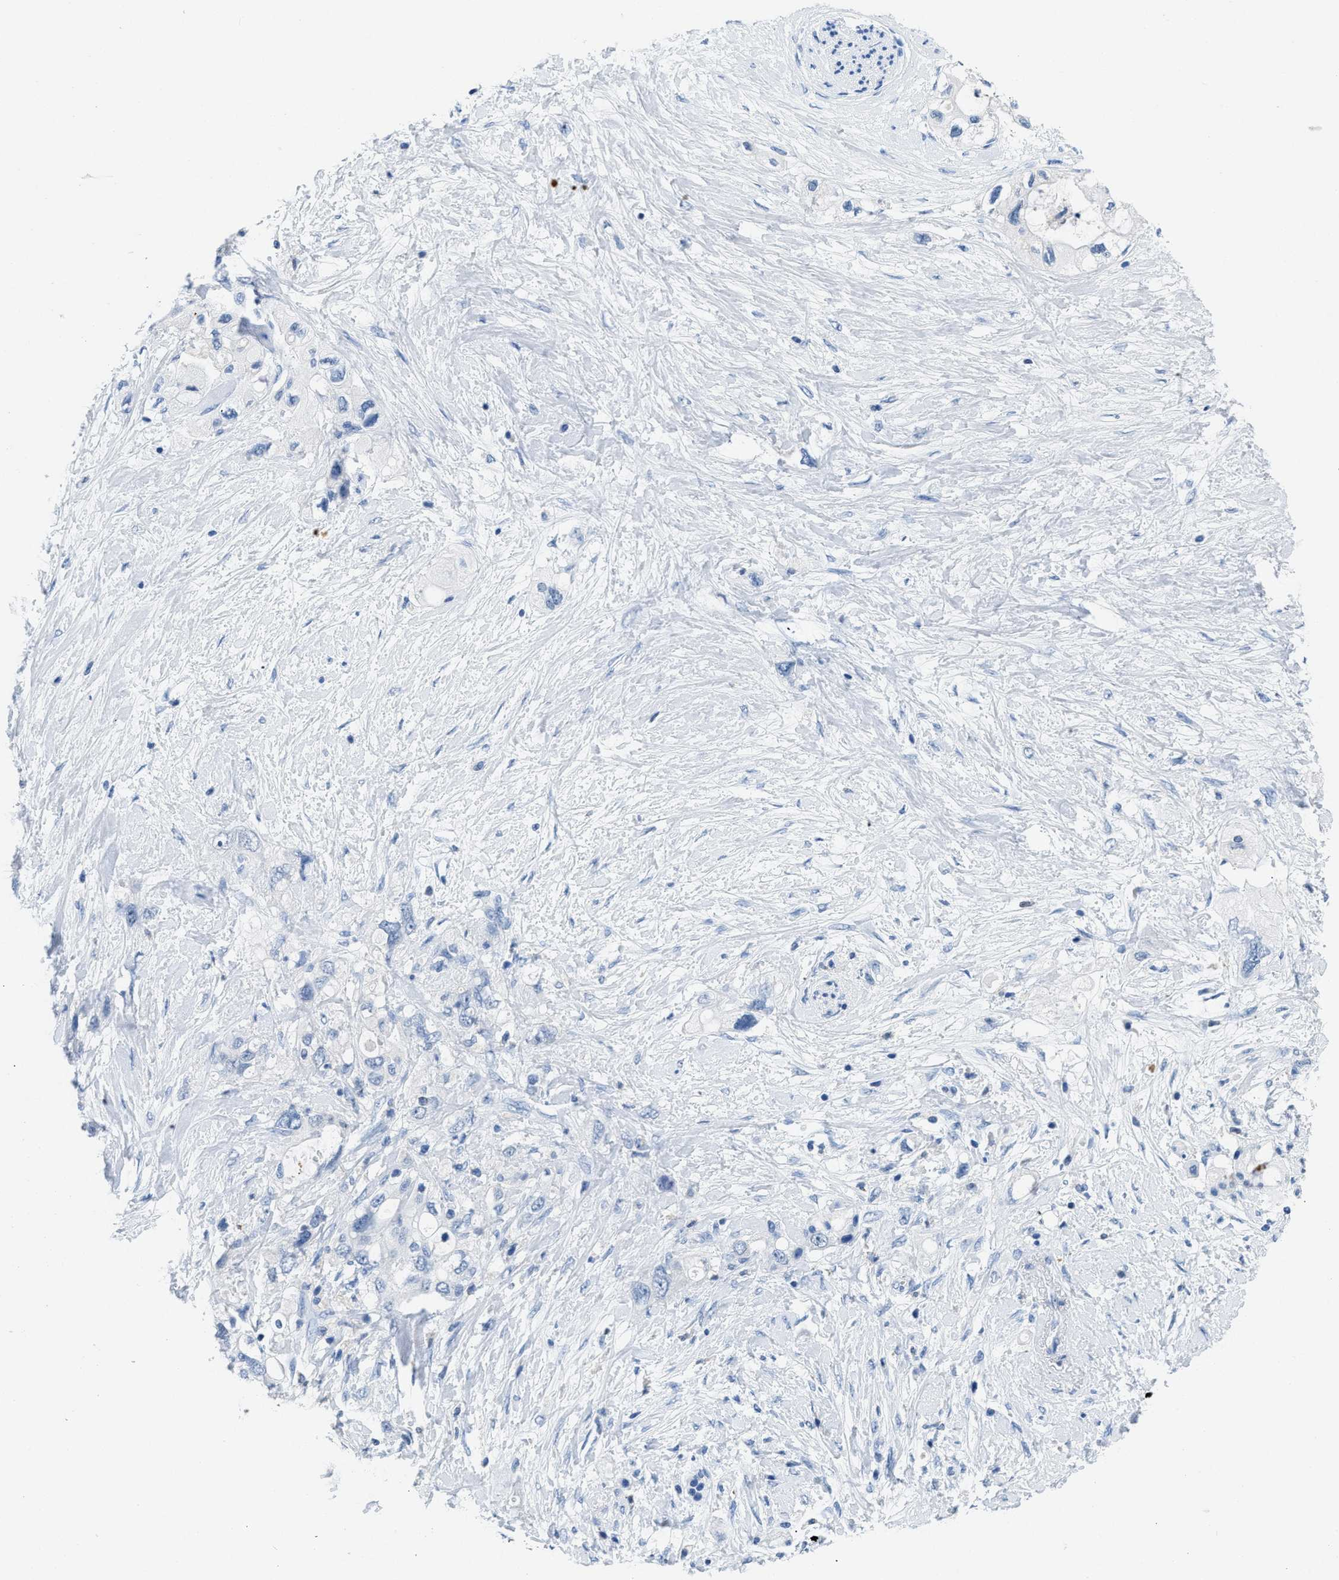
{"staining": {"intensity": "negative", "quantity": "none", "location": "none"}, "tissue": "pancreatic cancer", "cell_type": "Tumor cells", "image_type": "cancer", "snomed": [{"axis": "morphology", "description": "Adenocarcinoma, NOS"}, {"axis": "topography", "description": "Pancreas"}], "caption": "Tumor cells show no significant expression in pancreatic cancer (adenocarcinoma). (Immunohistochemistry (ihc), brightfield microscopy, high magnification).", "gene": "NFATC2", "patient": {"sex": "female", "age": 56}}